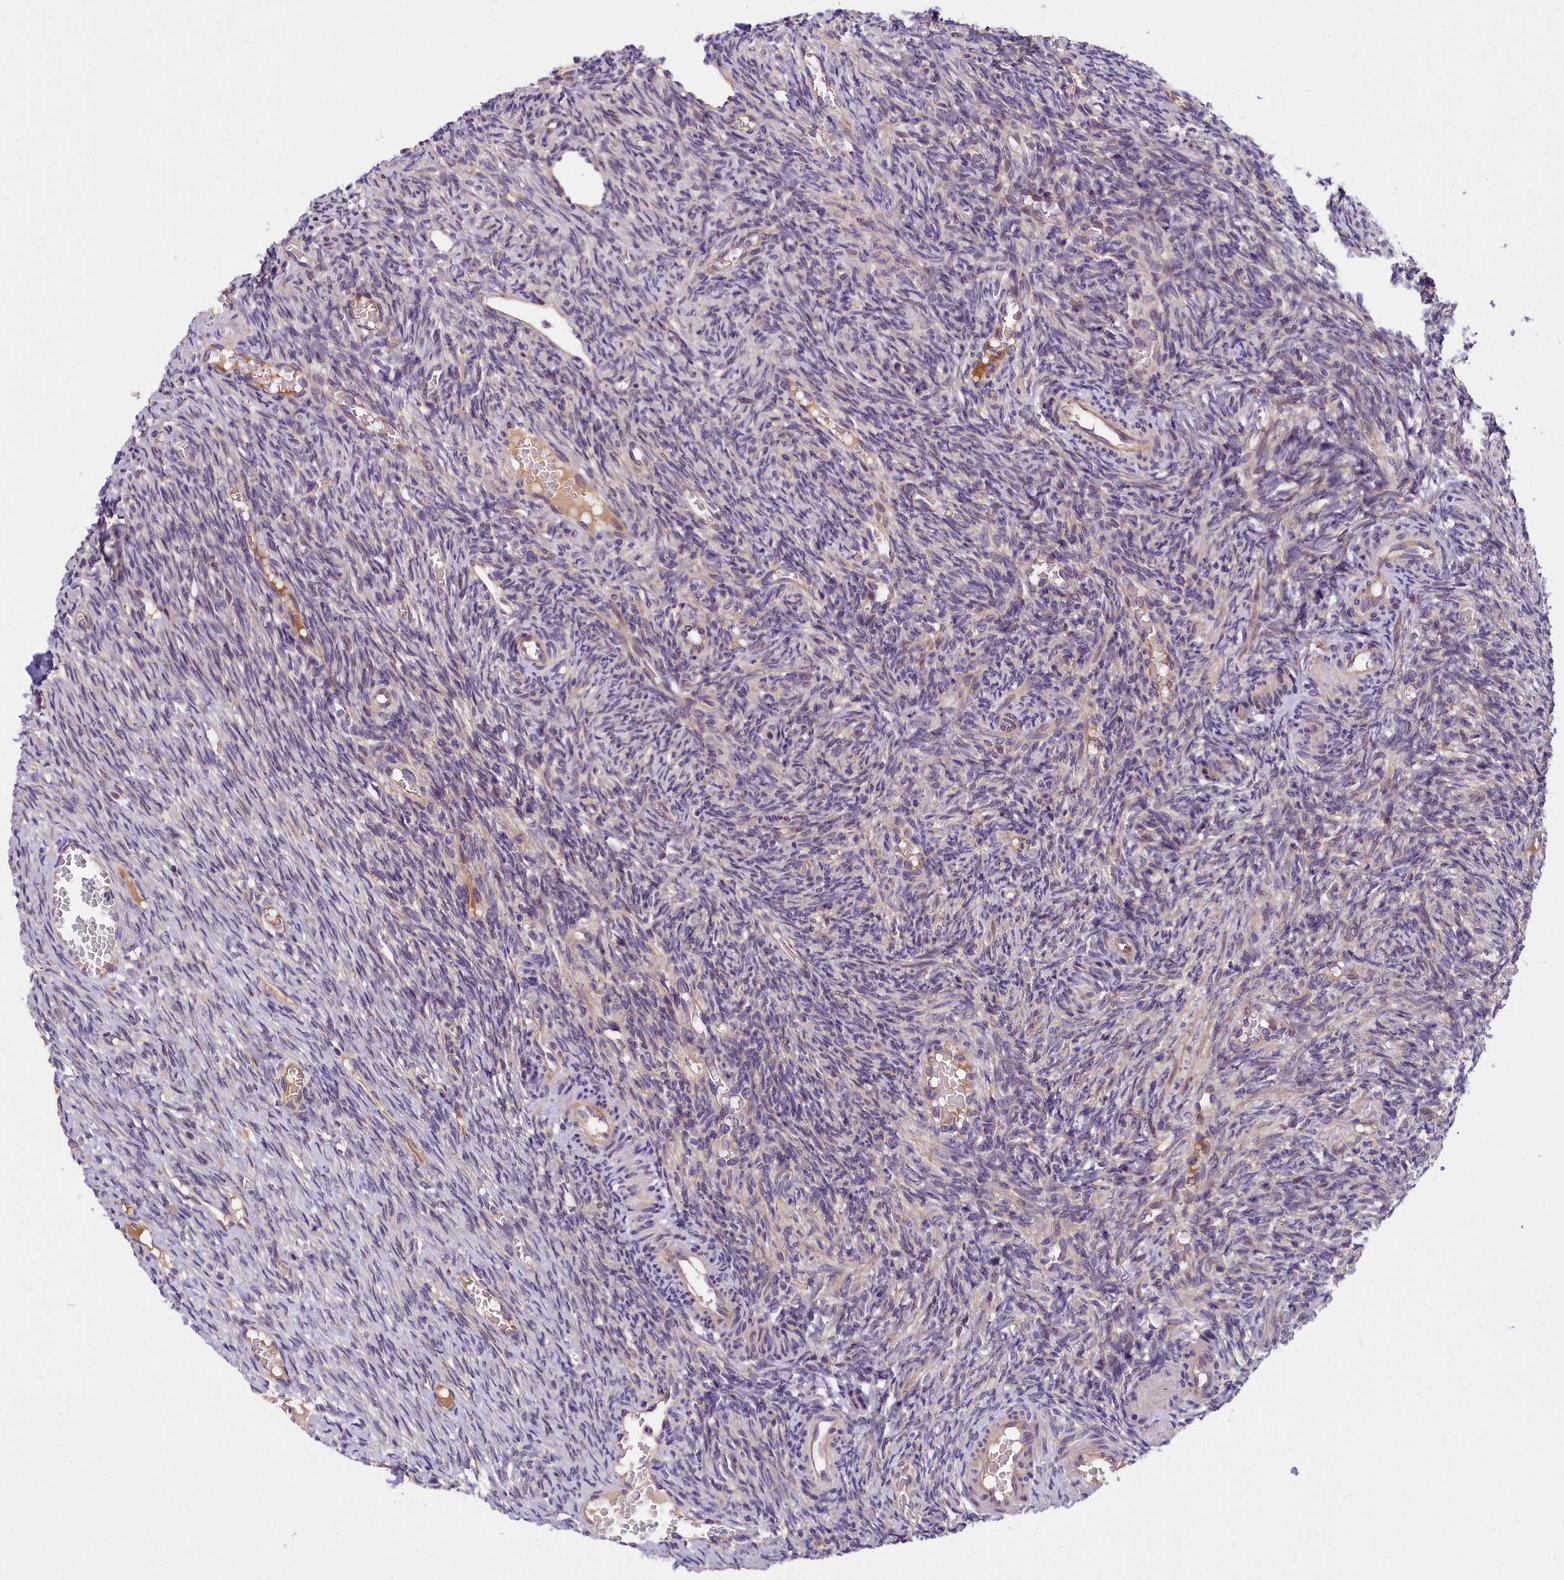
{"staining": {"intensity": "negative", "quantity": "none", "location": "none"}, "tissue": "ovary", "cell_type": "Follicle cells", "image_type": "normal", "snomed": [{"axis": "morphology", "description": "Normal tissue, NOS"}, {"axis": "topography", "description": "Ovary"}], "caption": "Immunohistochemistry of unremarkable ovary reveals no expression in follicle cells.", "gene": "UBXN6", "patient": {"sex": "female", "age": 27}}